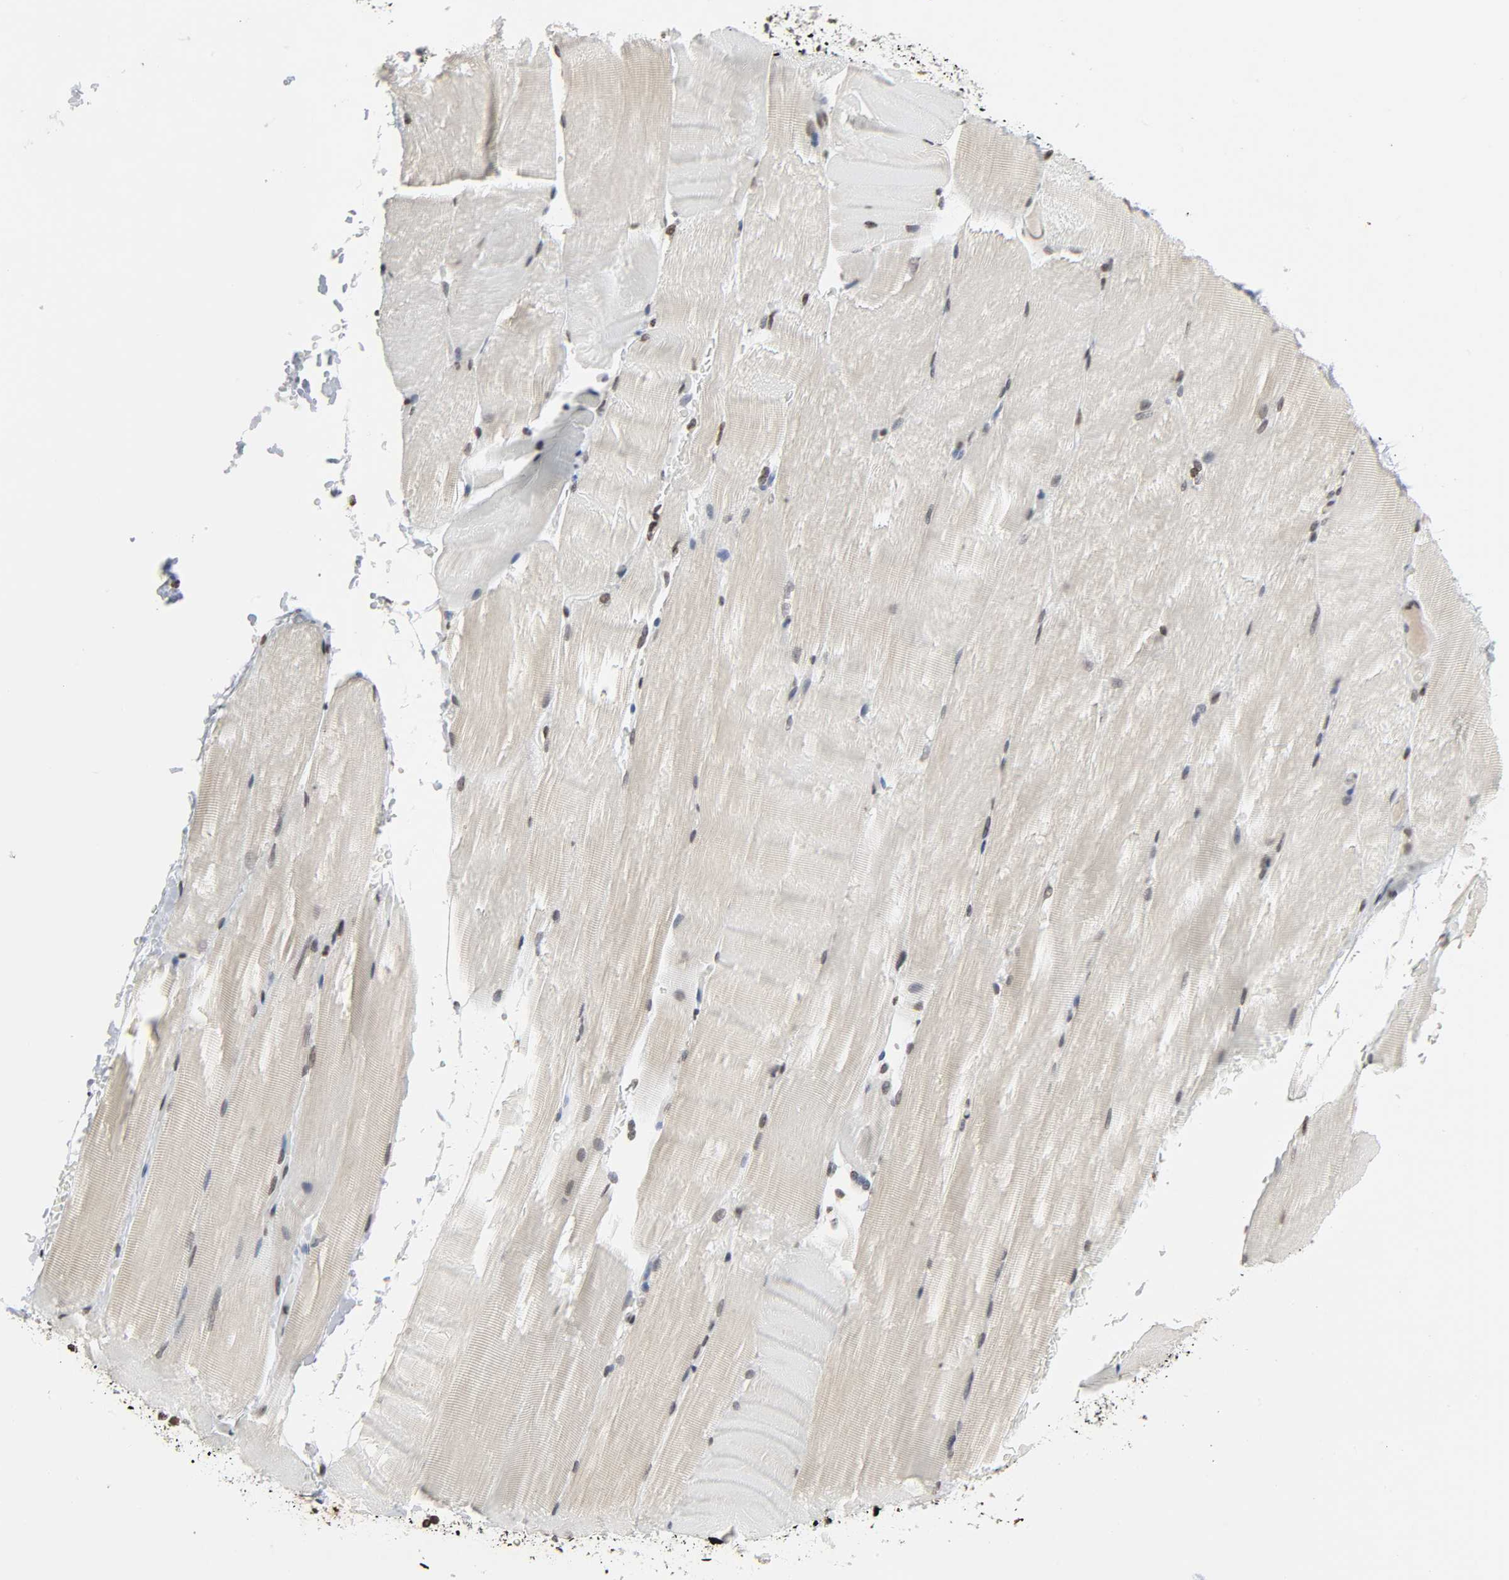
{"staining": {"intensity": "weak", "quantity": ">75%", "location": "nuclear"}, "tissue": "skeletal muscle", "cell_type": "Myocytes", "image_type": "normal", "snomed": [{"axis": "morphology", "description": "Normal tissue, NOS"}, {"axis": "topography", "description": "Skeletal muscle"}, {"axis": "topography", "description": "Parathyroid gland"}], "caption": "Immunohistochemical staining of normal human skeletal muscle exhibits >75% levels of weak nuclear protein positivity in approximately >75% of myocytes. Nuclei are stained in blue.", "gene": "ELAVL1", "patient": {"sex": "female", "age": 37}}